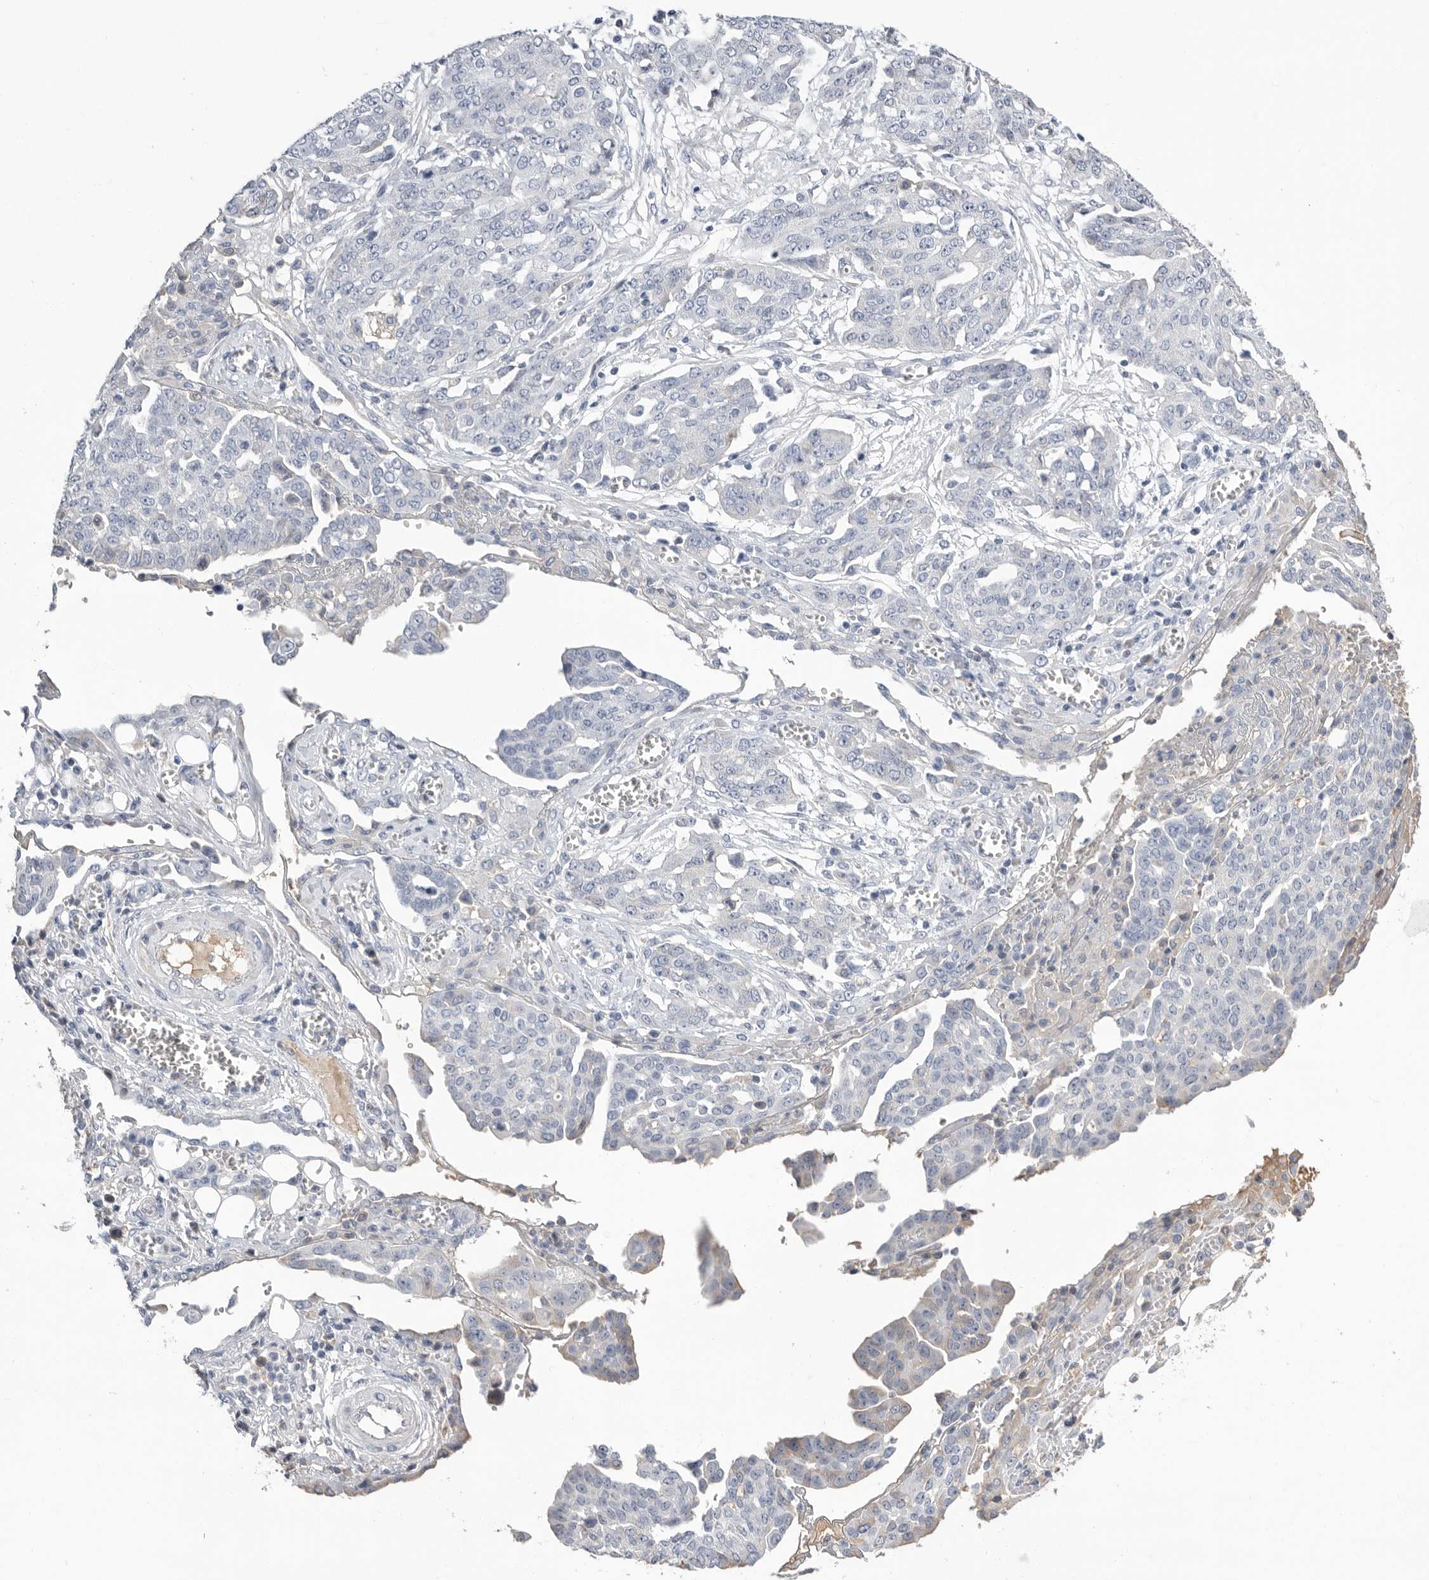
{"staining": {"intensity": "negative", "quantity": "none", "location": "none"}, "tissue": "ovarian cancer", "cell_type": "Tumor cells", "image_type": "cancer", "snomed": [{"axis": "morphology", "description": "Cystadenocarcinoma, serous, NOS"}, {"axis": "topography", "description": "Soft tissue"}, {"axis": "topography", "description": "Ovary"}], "caption": "Immunohistochemistry micrograph of neoplastic tissue: serous cystadenocarcinoma (ovarian) stained with DAB (3,3'-diaminobenzidine) displays no significant protein positivity in tumor cells. (Immunohistochemistry (ihc), brightfield microscopy, high magnification).", "gene": "APOA2", "patient": {"sex": "female", "age": 57}}